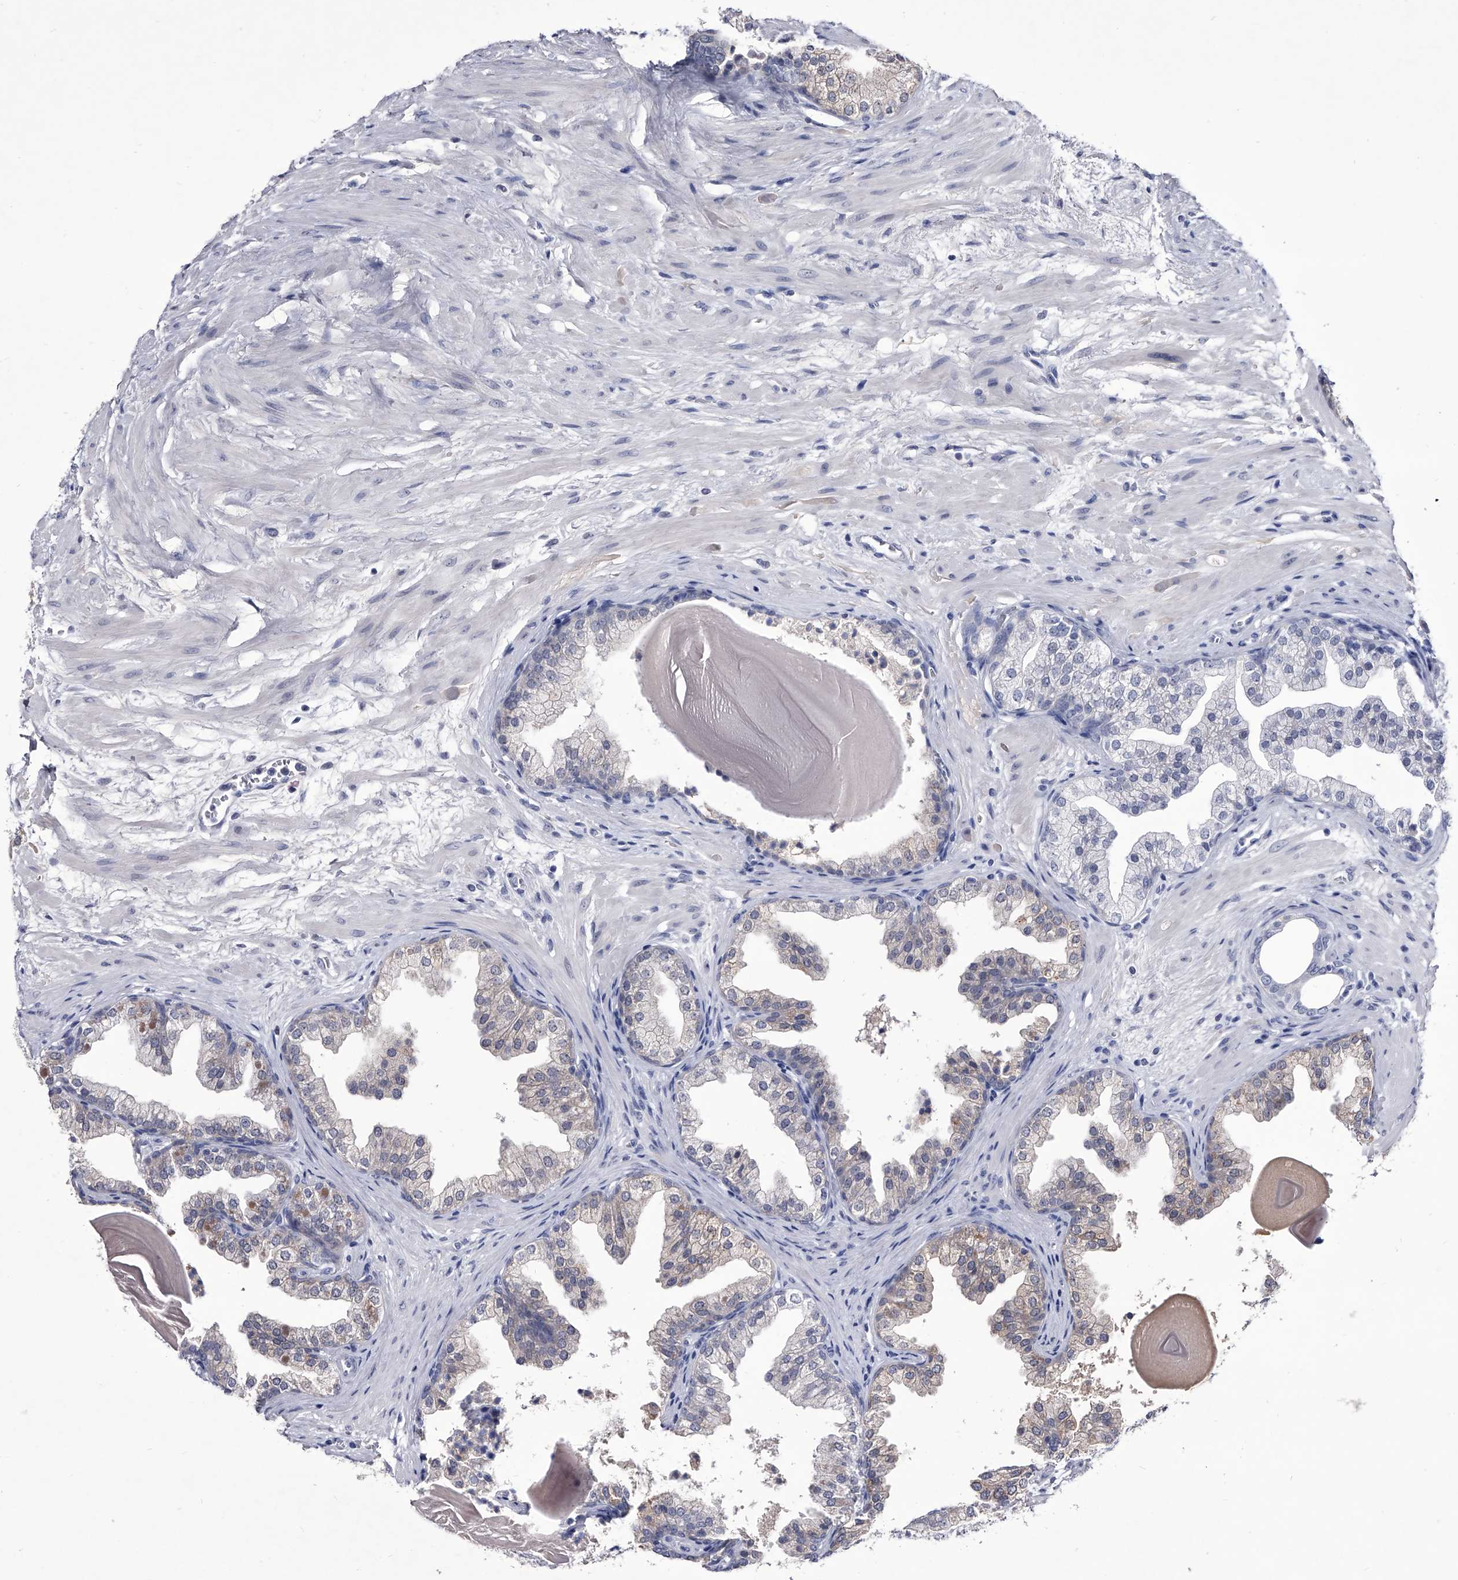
{"staining": {"intensity": "weak", "quantity": "<25%", "location": "cytoplasmic/membranous"}, "tissue": "prostate", "cell_type": "Glandular cells", "image_type": "normal", "snomed": [{"axis": "morphology", "description": "Normal tissue, NOS"}, {"axis": "topography", "description": "Prostate"}], "caption": "The image exhibits no staining of glandular cells in unremarkable prostate. The staining was performed using DAB (3,3'-diaminobenzidine) to visualize the protein expression in brown, while the nuclei were stained in blue with hematoxylin (Magnification: 20x).", "gene": "CRISP2", "patient": {"sex": "male", "age": 48}}